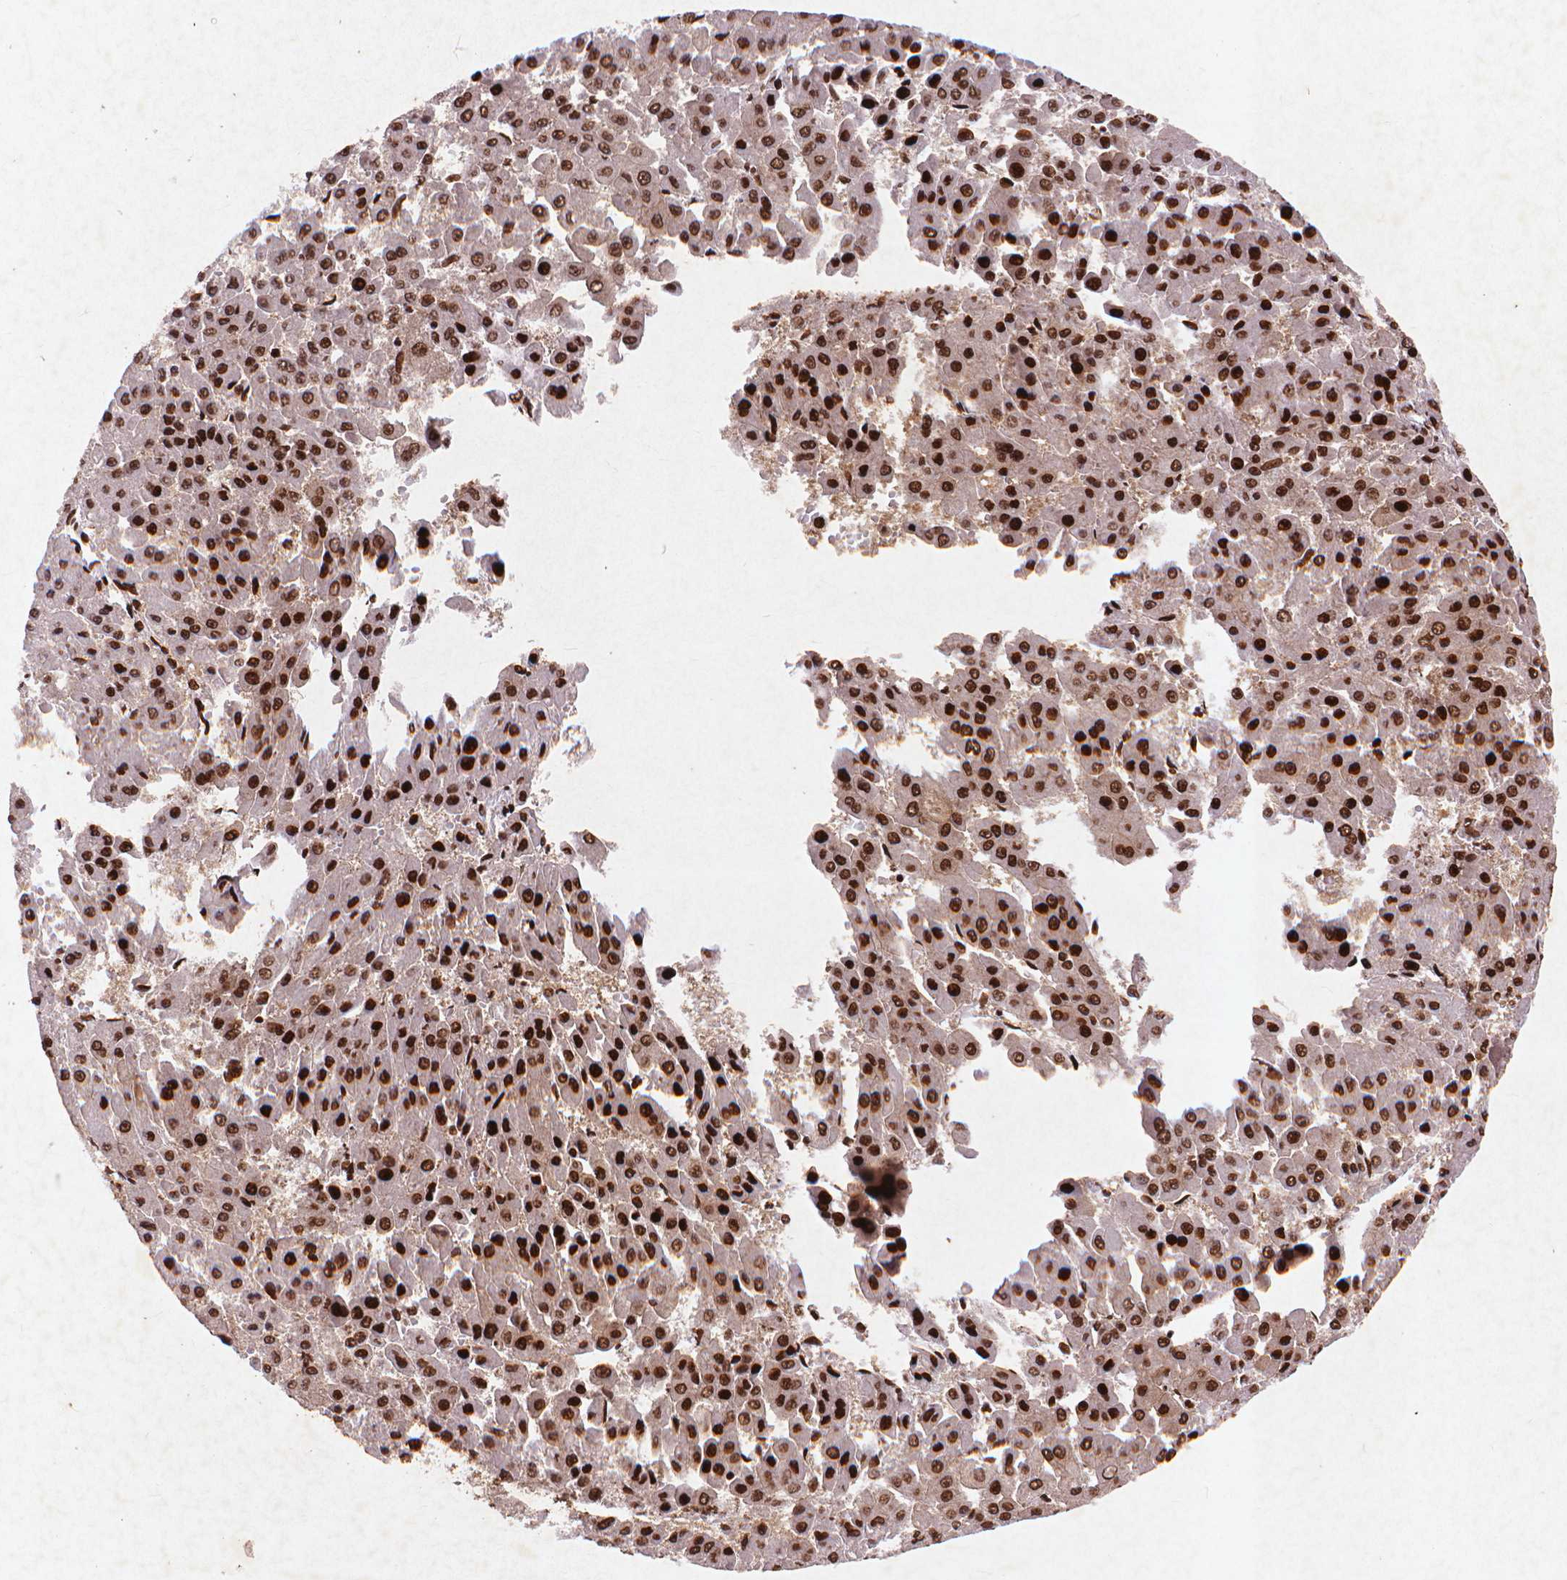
{"staining": {"intensity": "strong", "quantity": ">75%", "location": "nuclear"}, "tissue": "liver cancer", "cell_type": "Tumor cells", "image_type": "cancer", "snomed": [{"axis": "morphology", "description": "Carcinoma, Hepatocellular, NOS"}, {"axis": "topography", "description": "Liver"}], "caption": "Liver cancer stained for a protein exhibits strong nuclear positivity in tumor cells.", "gene": "CITED2", "patient": {"sex": "male", "age": 78}}